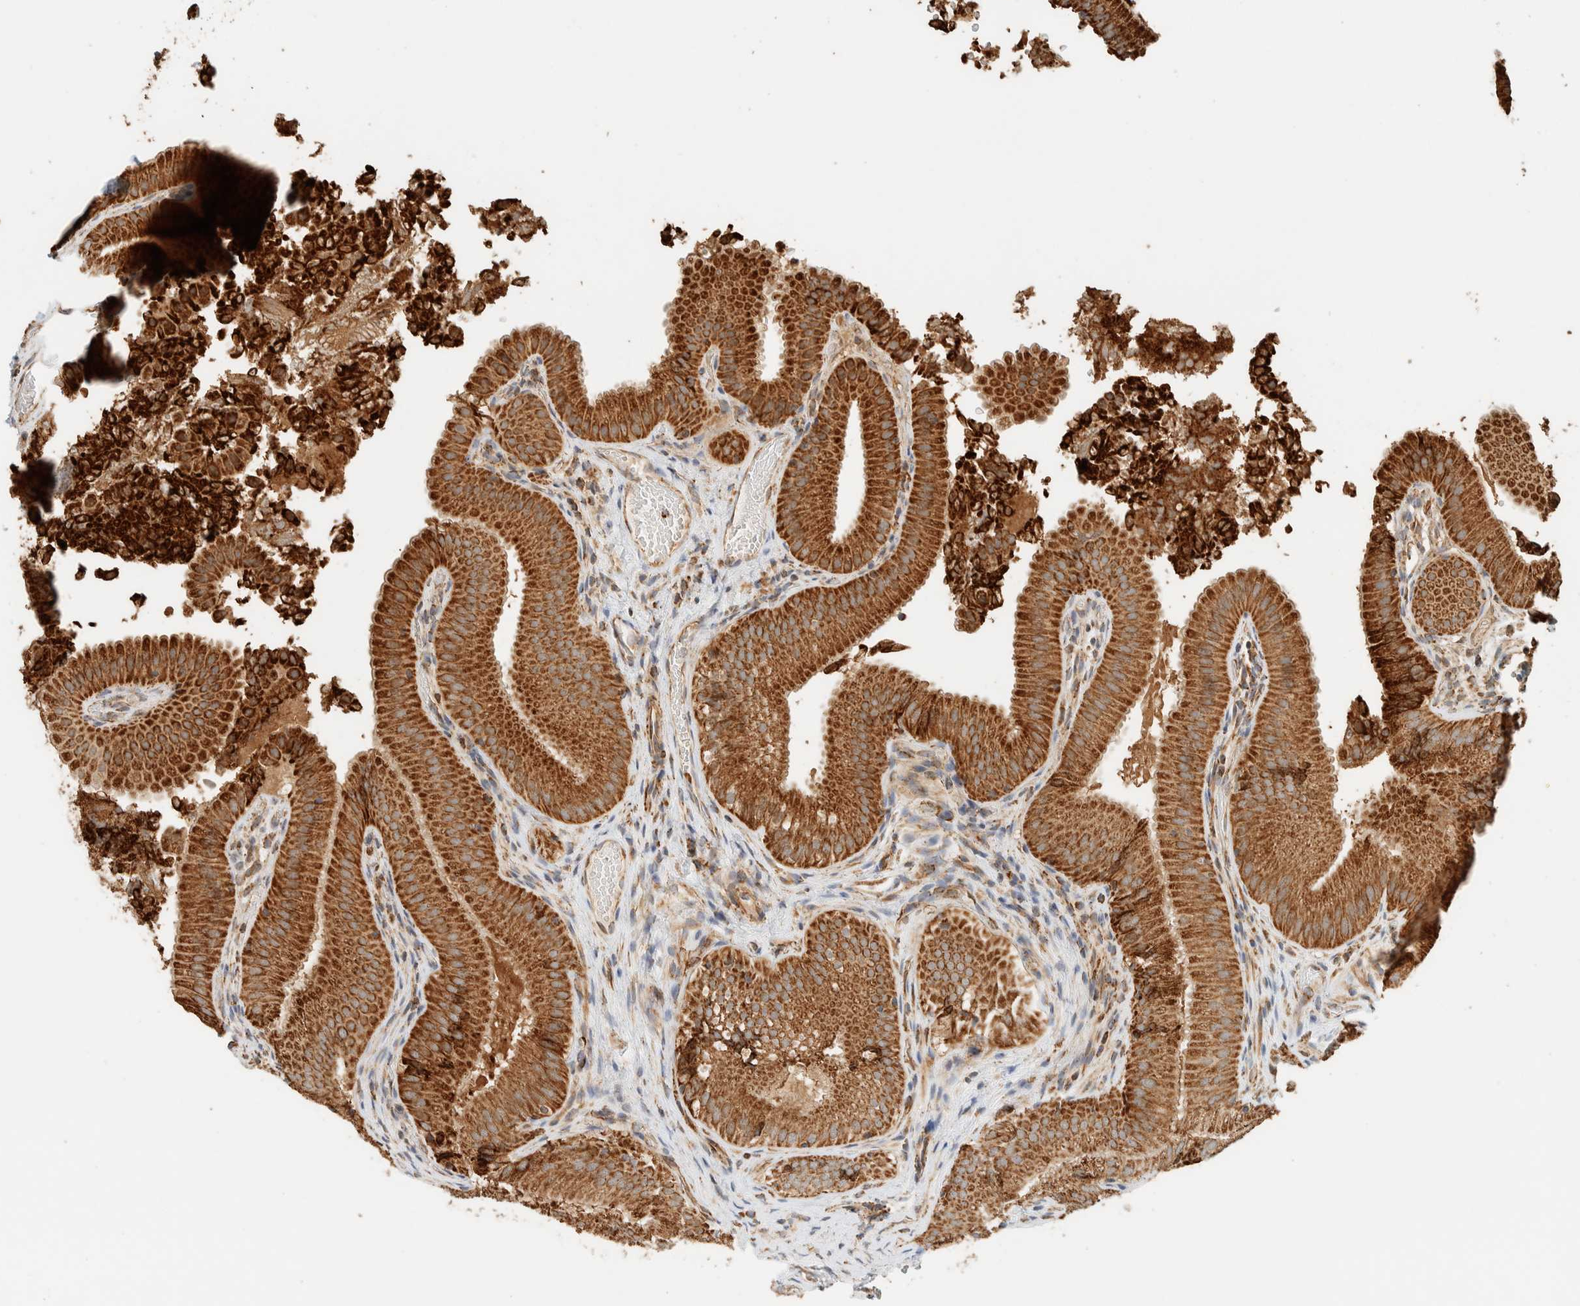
{"staining": {"intensity": "strong", "quantity": ">75%", "location": "cytoplasmic/membranous"}, "tissue": "gallbladder", "cell_type": "Glandular cells", "image_type": "normal", "snomed": [{"axis": "morphology", "description": "Normal tissue, NOS"}, {"axis": "topography", "description": "Gallbladder"}], "caption": "Immunohistochemical staining of normal gallbladder shows >75% levels of strong cytoplasmic/membranous protein positivity in approximately >75% of glandular cells. Immunohistochemistry (ihc) stains the protein of interest in brown and the nuclei are stained blue.", "gene": "KIFAP3", "patient": {"sex": "female", "age": 30}}